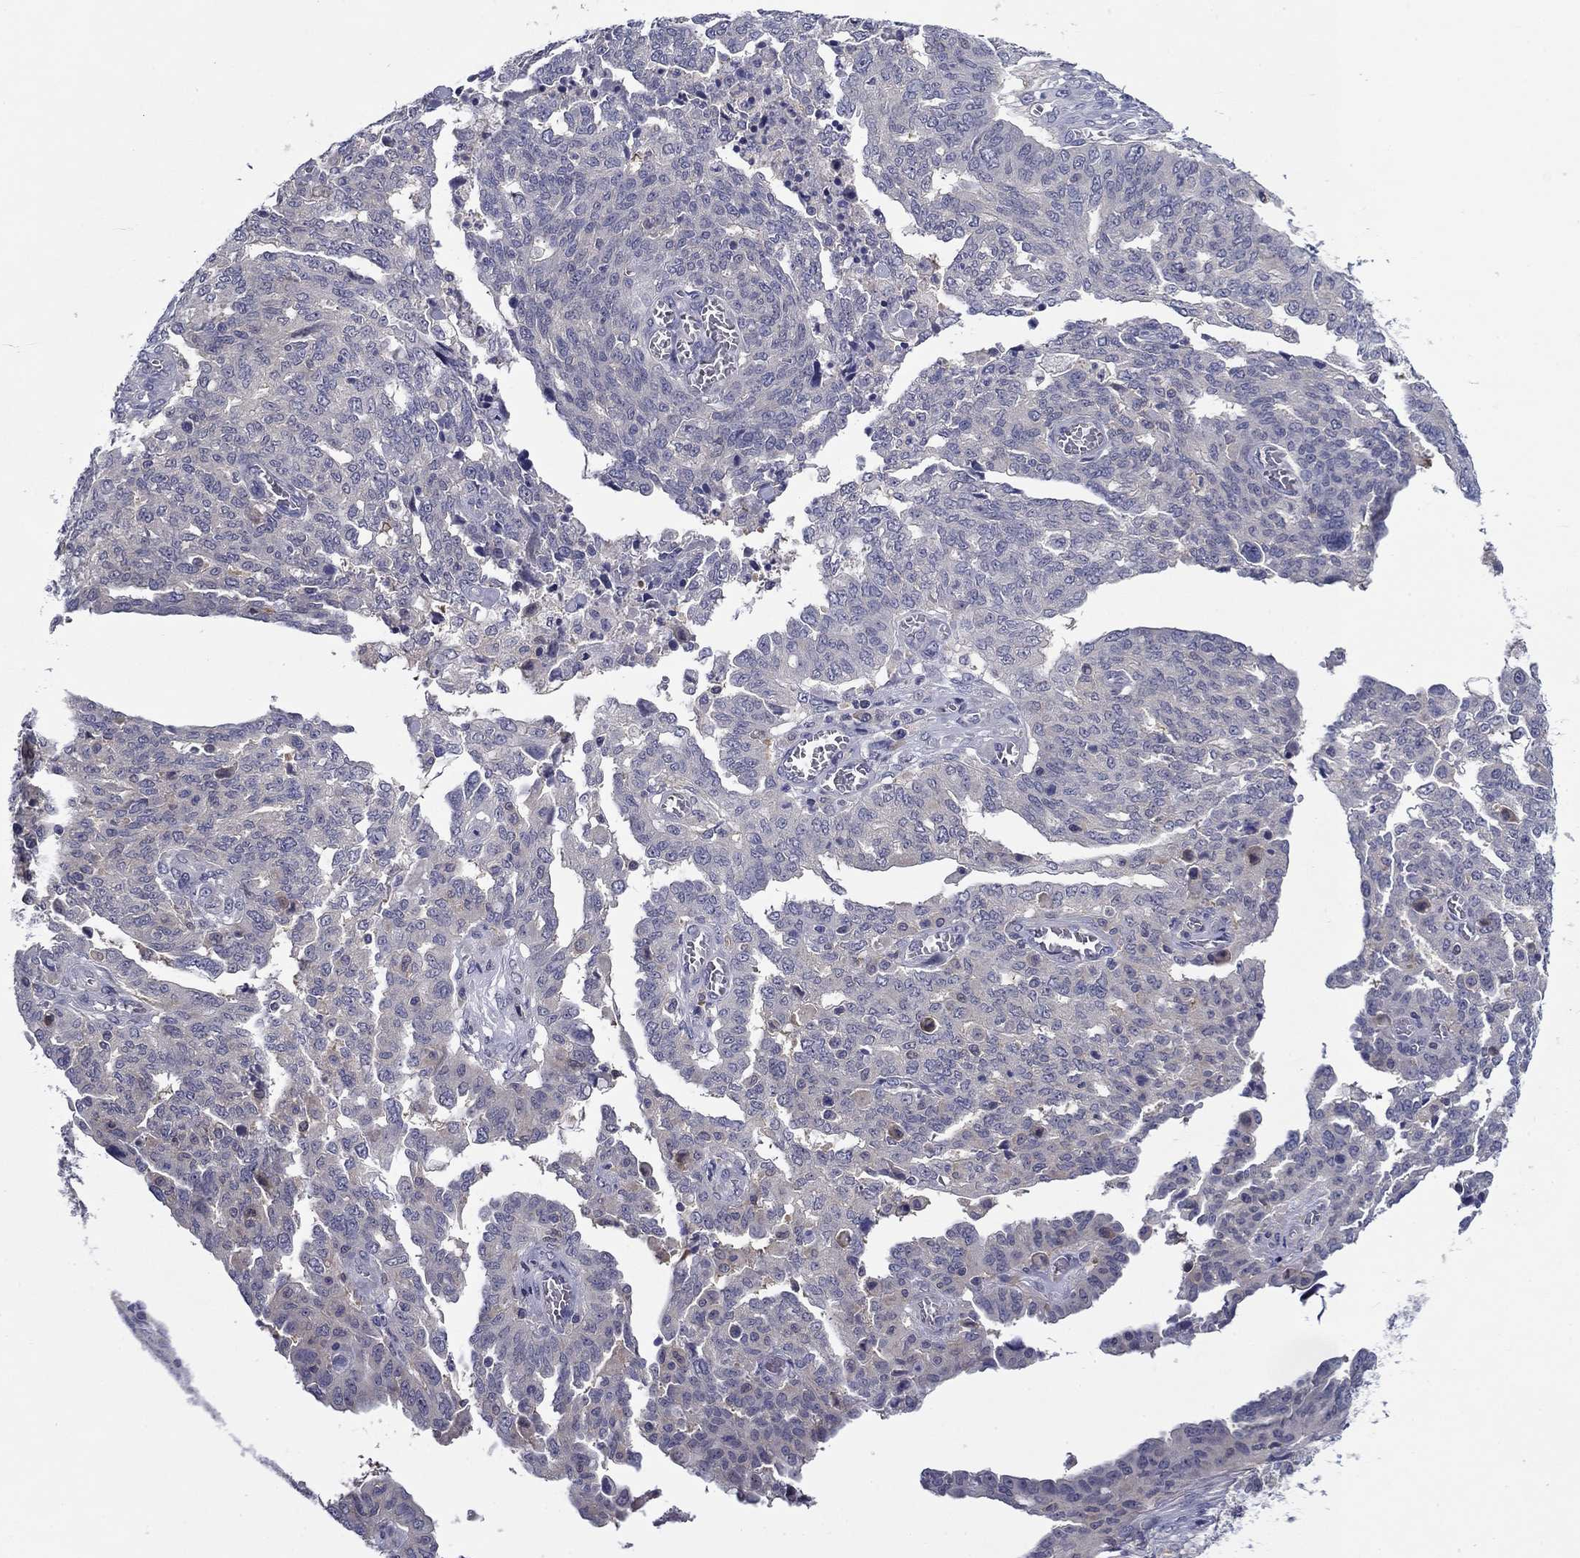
{"staining": {"intensity": "negative", "quantity": "none", "location": "none"}, "tissue": "ovarian cancer", "cell_type": "Tumor cells", "image_type": "cancer", "snomed": [{"axis": "morphology", "description": "Cystadenocarcinoma, serous, NOS"}, {"axis": "topography", "description": "Ovary"}], "caption": "Ovarian cancer (serous cystadenocarcinoma) was stained to show a protein in brown. There is no significant expression in tumor cells.", "gene": "POU2F2", "patient": {"sex": "female", "age": 67}}